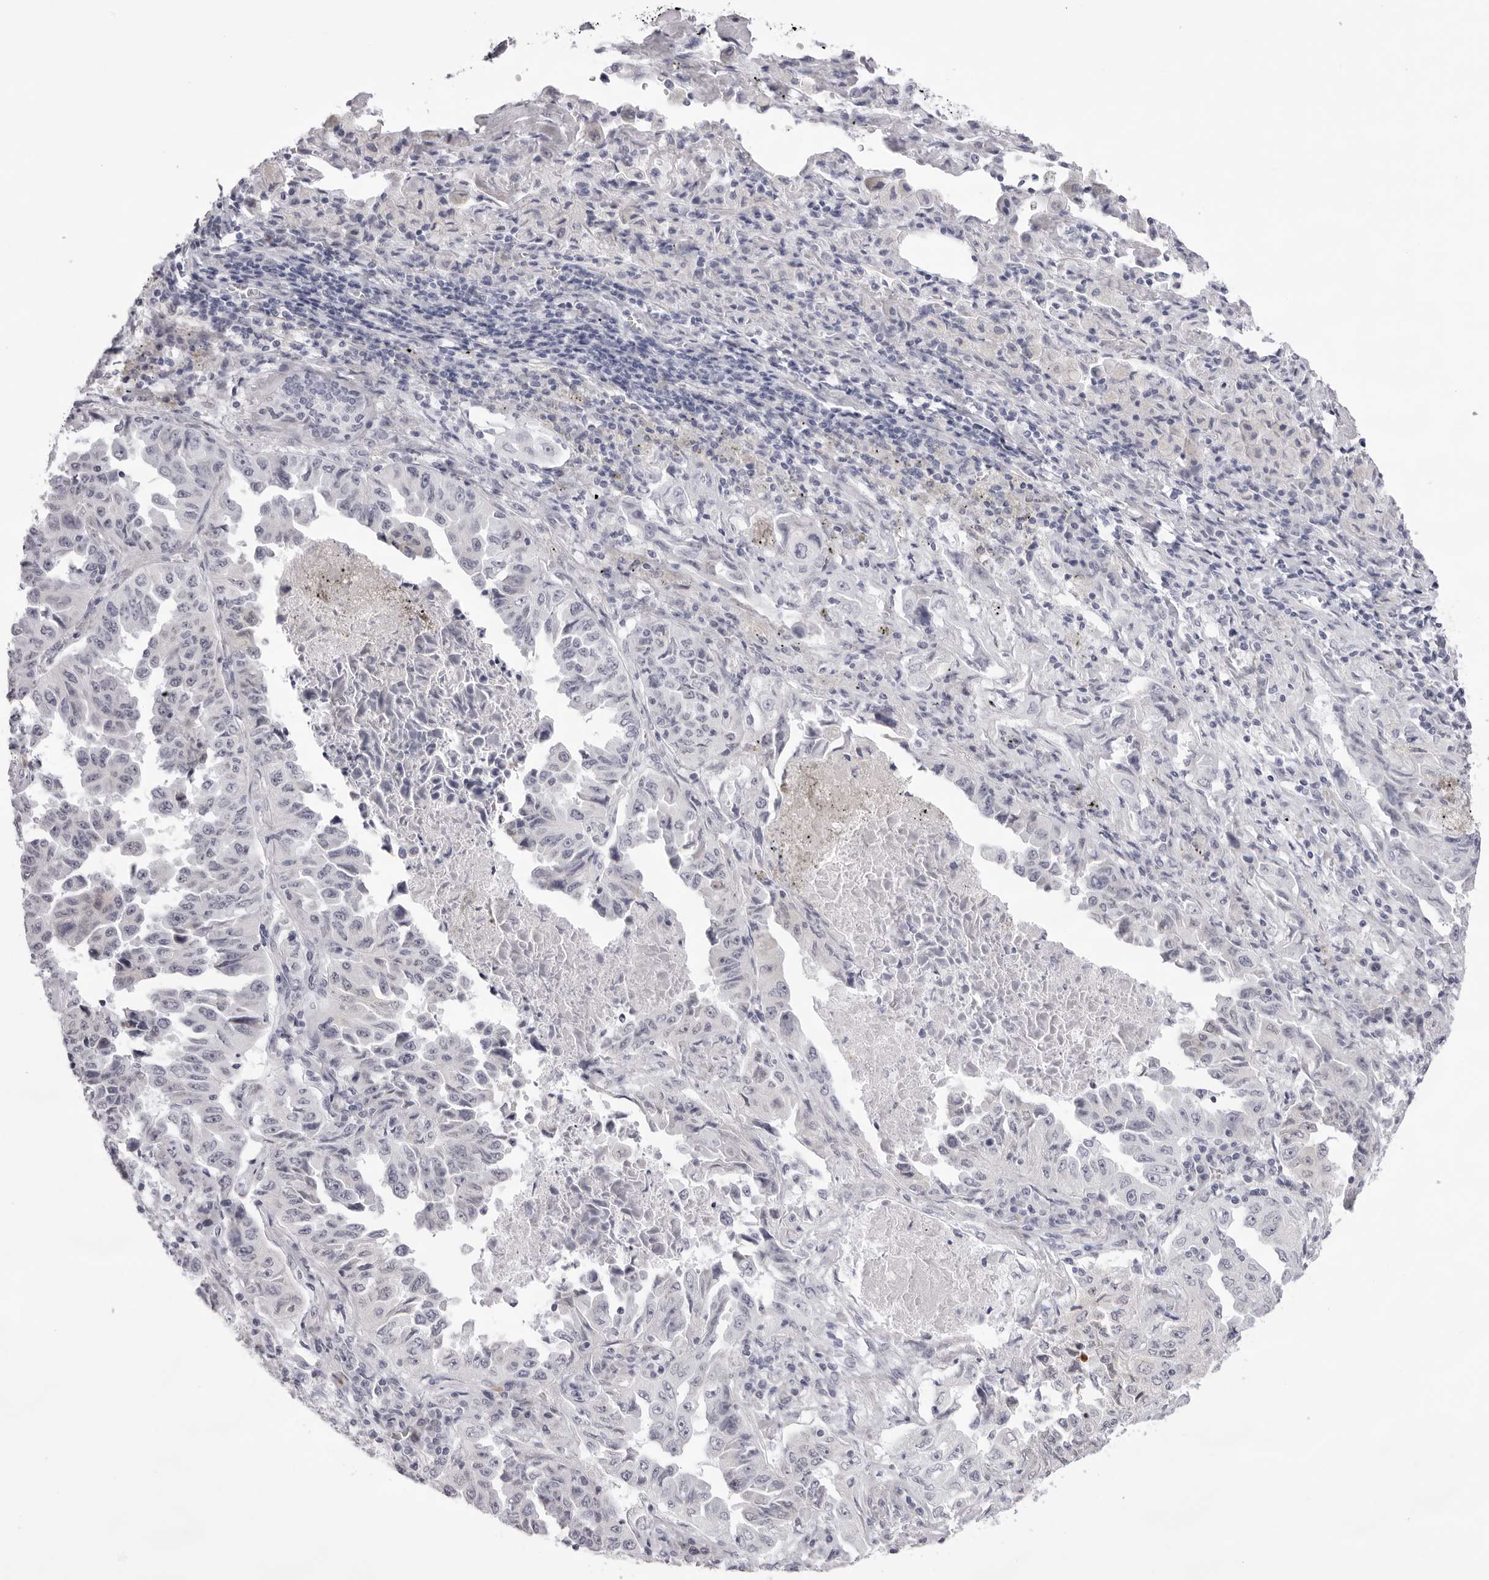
{"staining": {"intensity": "negative", "quantity": "none", "location": "none"}, "tissue": "lung cancer", "cell_type": "Tumor cells", "image_type": "cancer", "snomed": [{"axis": "morphology", "description": "Adenocarcinoma, NOS"}, {"axis": "topography", "description": "Lung"}], "caption": "Human adenocarcinoma (lung) stained for a protein using immunohistochemistry displays no expression in tumor cells.", "gene": "SMIM2", "patient": {"sex": "female", "age": 51}}